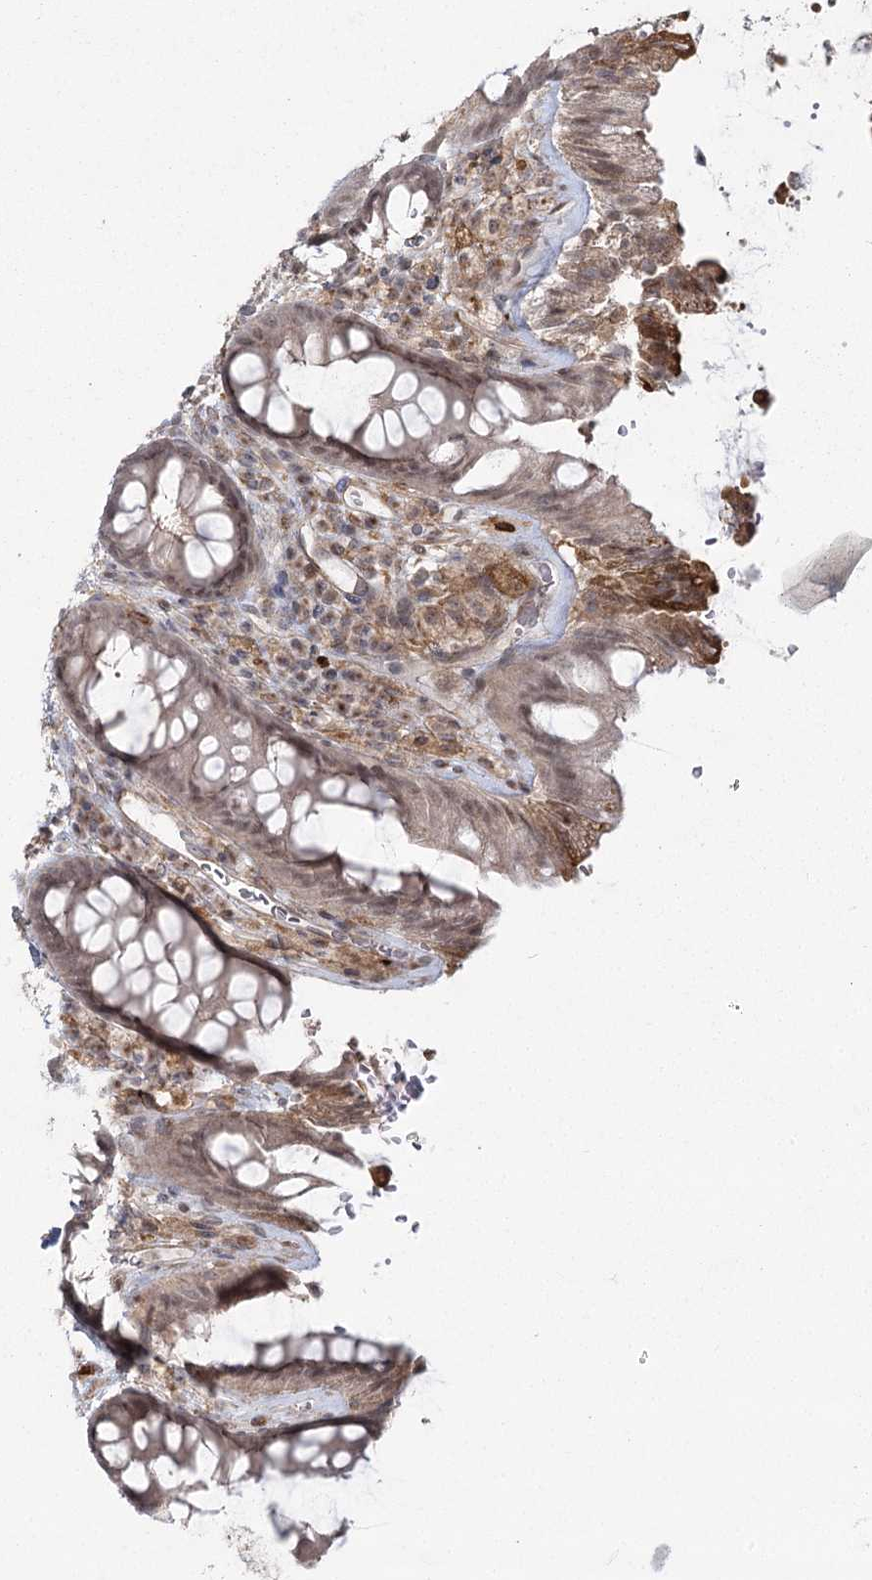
{"staining": {"intensity": "moderate", "quantity": ">75%", "location": "cytoplasmic/membranous,nuclear"}, "tissue": "rectum", "cell_type": "Glandular cells", "image_type": "normal", "snomed": [{"axis": "morphology", "description": "Normal tissue, NOS"}, {"axis": "topography", "description": "Rectum"}], "caption": "The micrograph shows staining of benign rectum, revealing moderate cytoplasmic/membranous,nuclear protein positivity (brown color) within glandular cells. Using DAB (brown) and hematoxylin (blue) stains, captured at high magnification using brightfield microscopy.", "gene": "AP2M1", "patient": {"sex": "female", "age": 46}}